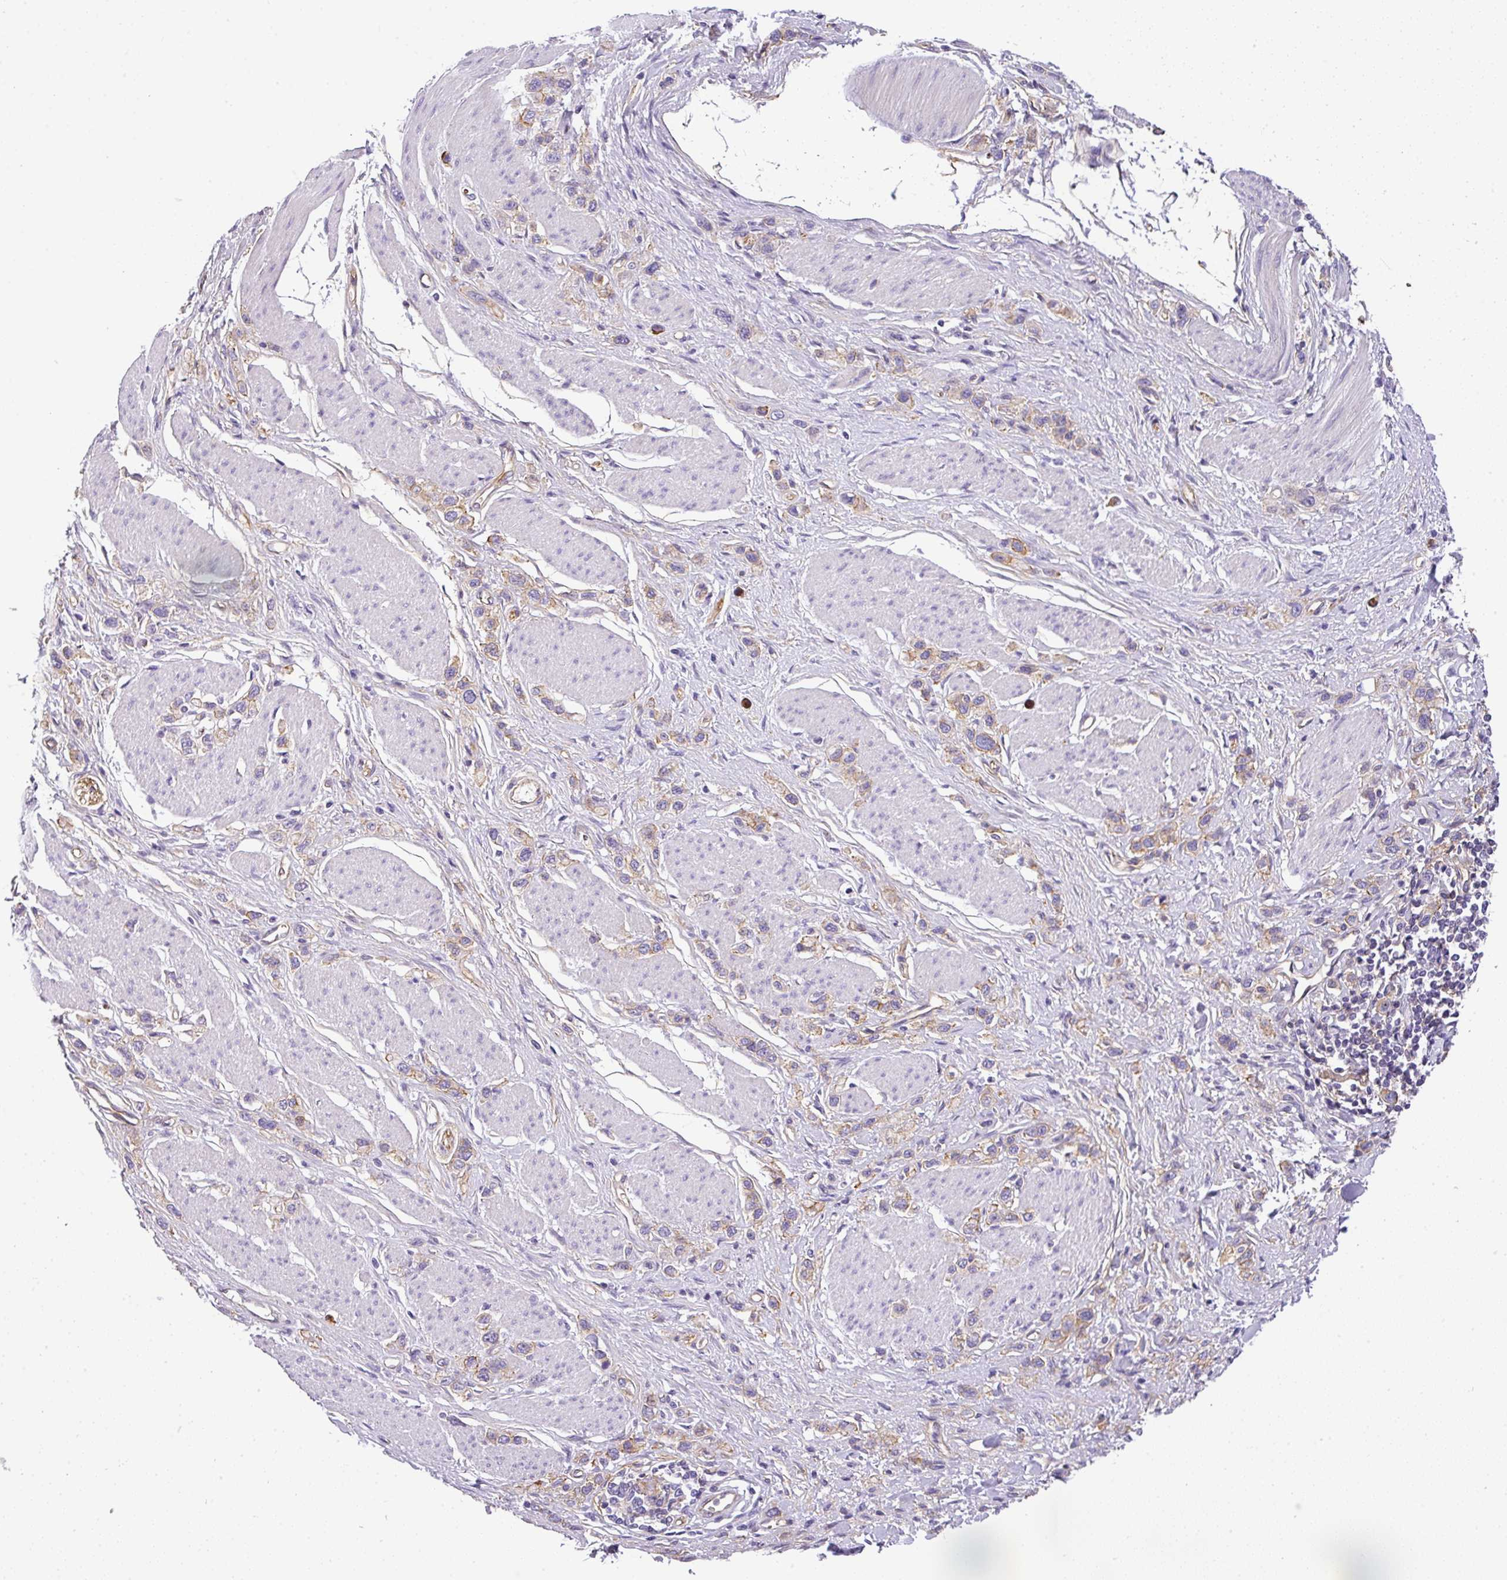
{"staining": {"intensity": "weak", "quantity": "25%-75%", "location": "cytoplasmic/membranous"}, "tissue": "stomach cancer", "cell_type": "Tumor cells", "image_type": "cancer", "snomed": [{"axis": "morphology", "description": "Adenocarcinoma, NOS"}, {"axis": "topography", "description": "Stomach"}], "caption": "Weak cytoplasmic/membranous positivity for a protein is appreciated in approximately 25%-75% of tumor cells of stomach adenocarcinoma using immunohistochemistry (IHC).", "gene": "OR11H4", "patient": {"sex": "female", "age": 65}}